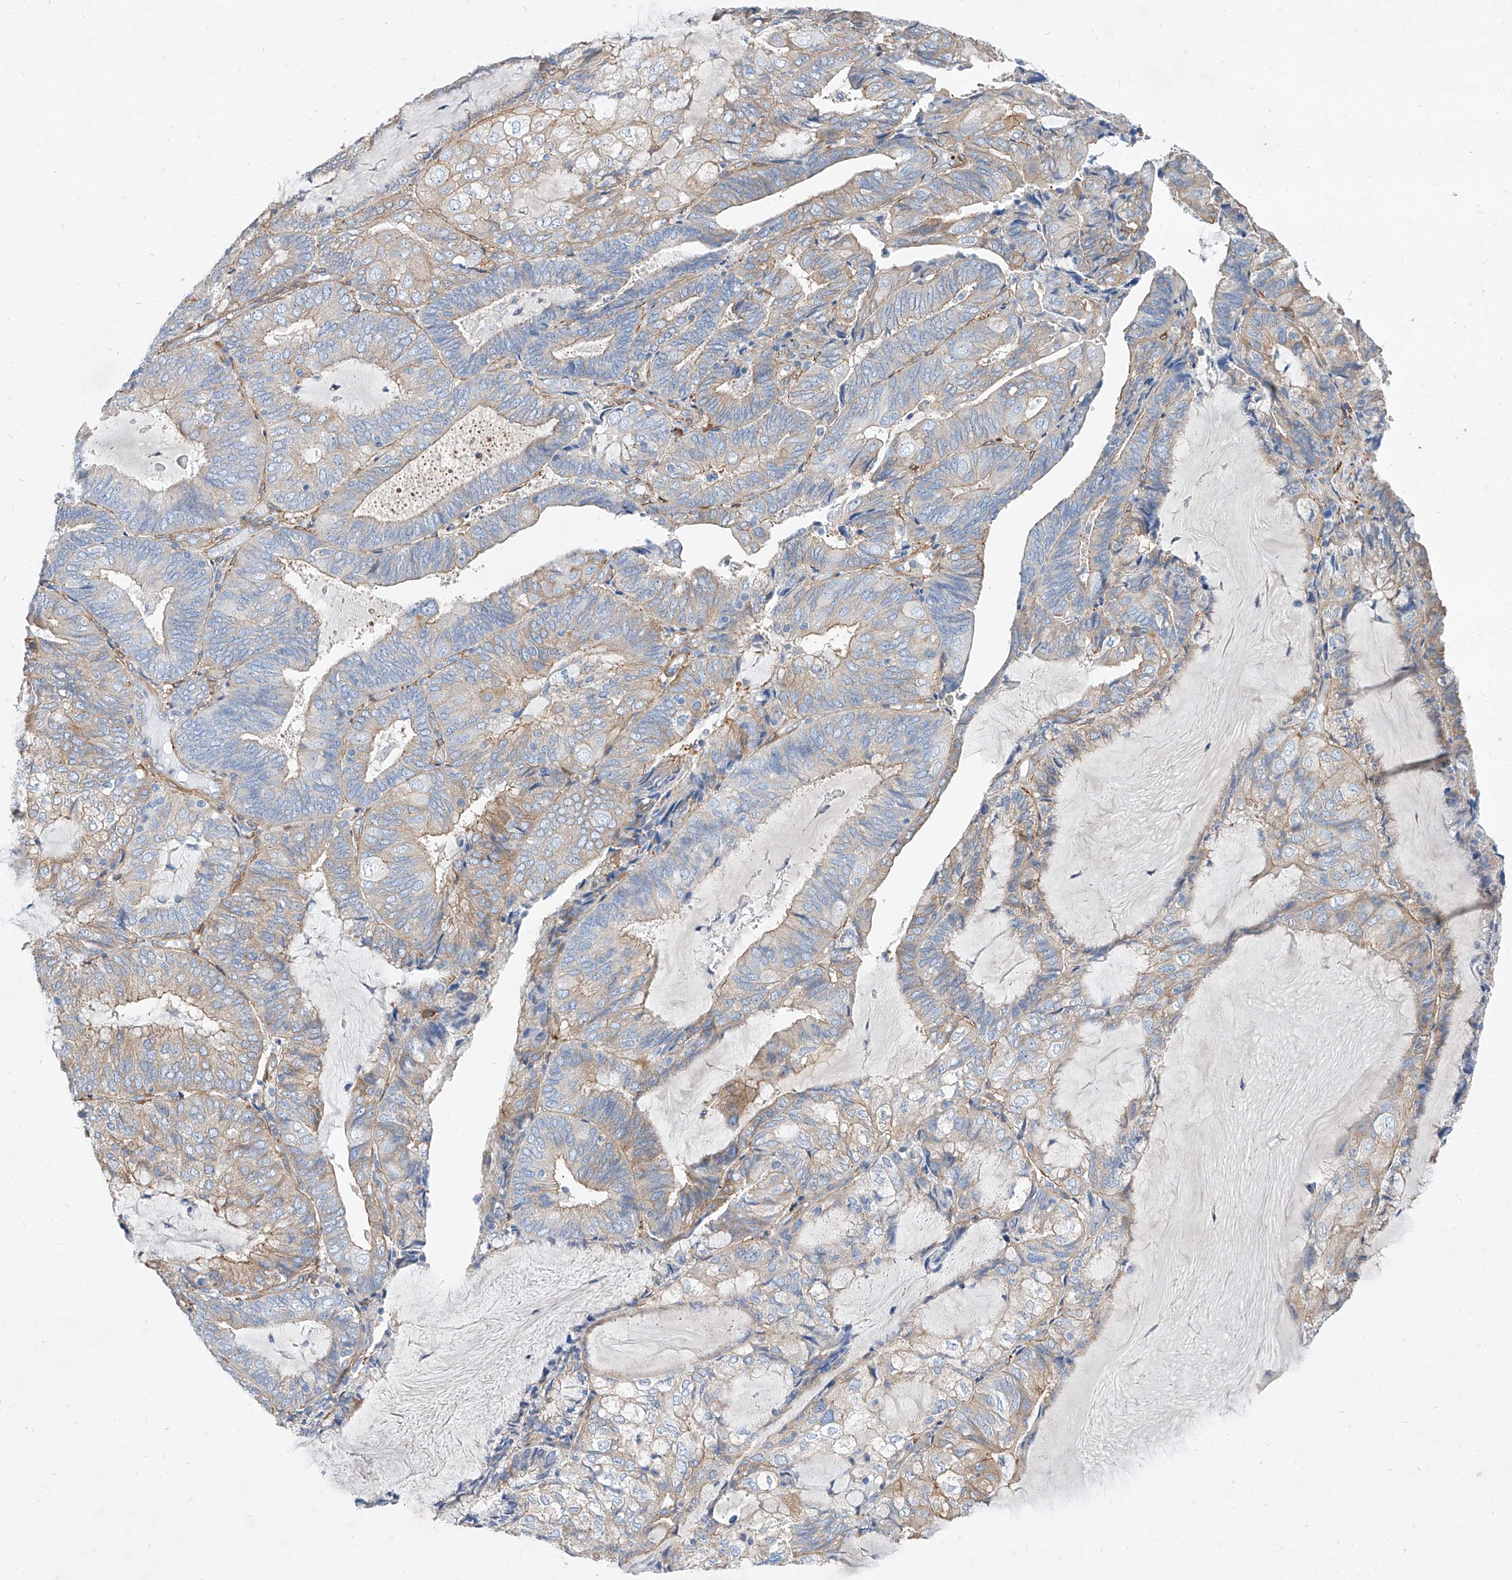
{"staining": {"intensity": "moderate", "quantity": "<25%", "location": "cytoplasmic/membranous"}, "tissue": "endometrial cancer", "cell_type": "Tumor cells", "image_type": "cancer", "snomed": [{"axis": "morphology", "description": "Adenocarcinoma, NOS"}, {"axis": "topography", "description": "Endometrium"}], "caption": "Brown immunohistochemical staining in adenocarcinoma (endometrial) demonstrates moderate cytoplasmic/membranous expression in approximately <25% of tumor cells. The staining was performed using DAB, with brown indicating positive protein expression. Nuclei are stained blue with hematoxylin.", "gene": "TAS2R60", "patient": {"sex": "female", "age": 81}}